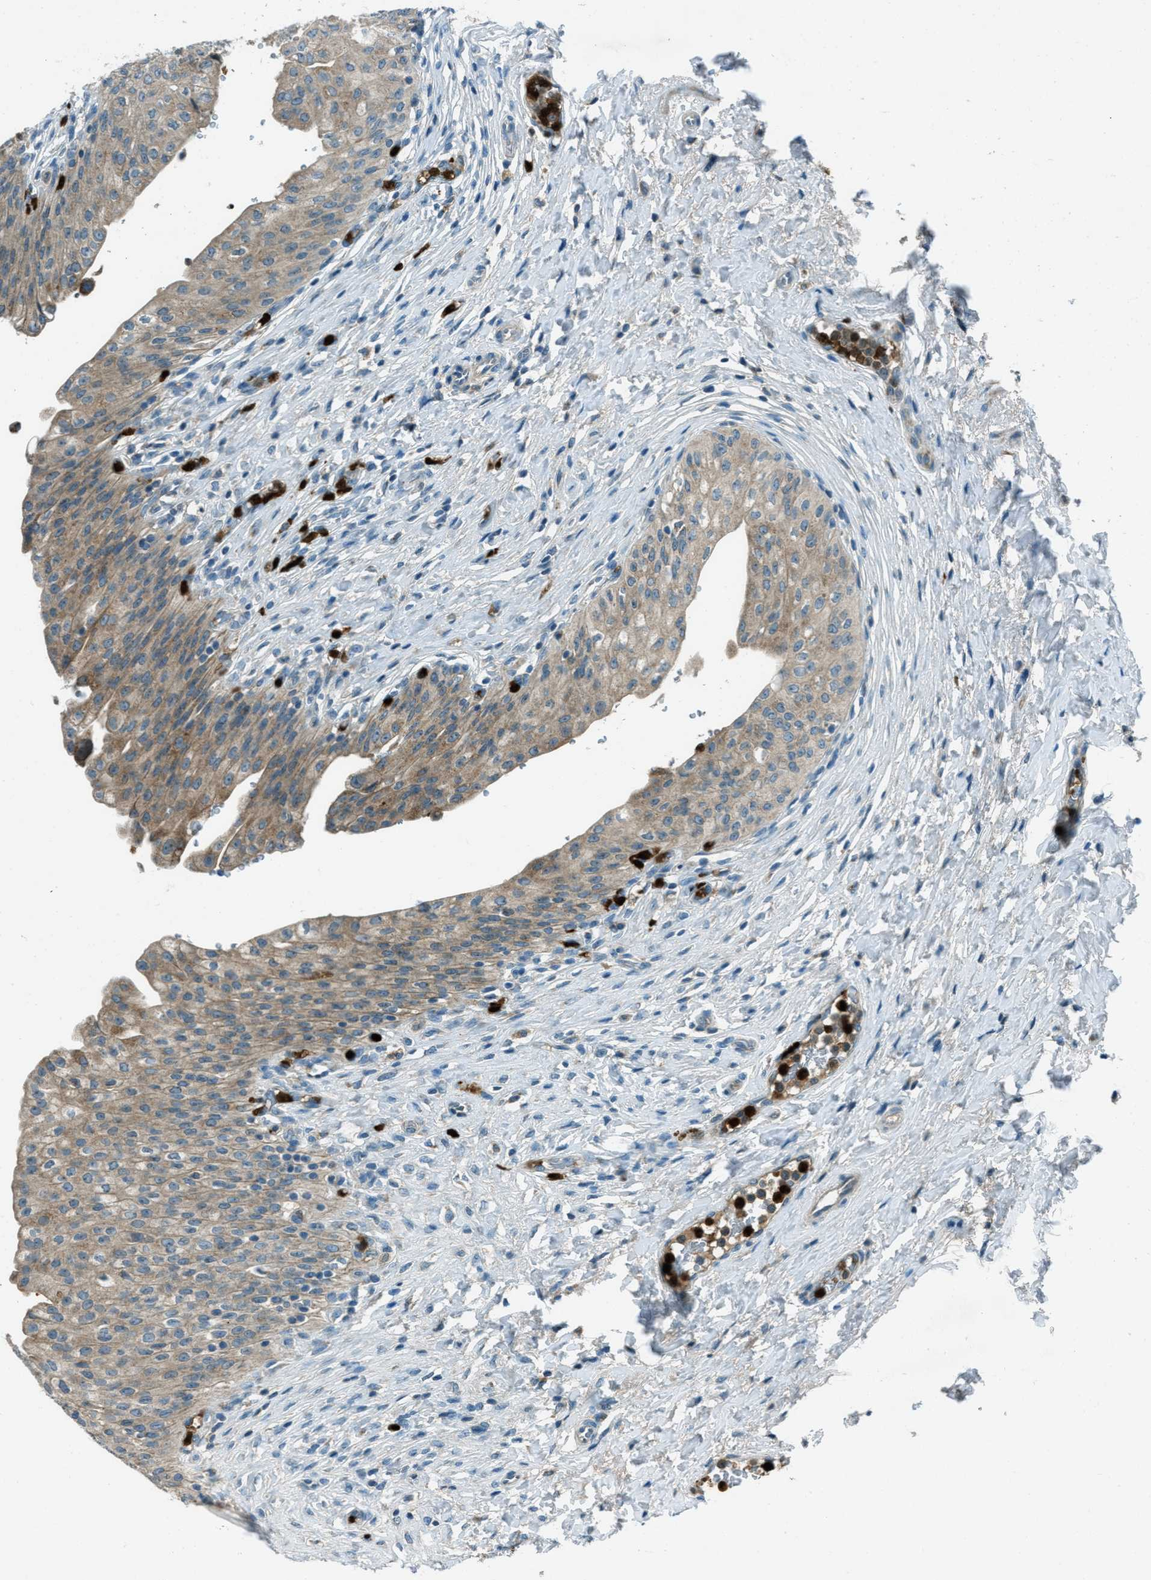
{"staining": {"intensity": "moderate", "quantity": ">75%", "location": "cytoplasmic/membranous"}, "tissue": "urinary bladder", "cell_type": "Urothelial cells", "image_type": "normal", "snomed": [{"axis": "morphology", "description": "Urothelial carcinoma, High grade"}, {"axis": "topography", "description": "Urinary bladder"}], "caption": "The photomicrograph demonstrates staining of unremarkable urinary bladder, revealing moderate cytoplasmic/membranous protein staining (brown color) within urothelial cells.", "gene": "FAR1", "patient": {"sex": "male", "age": 46}}